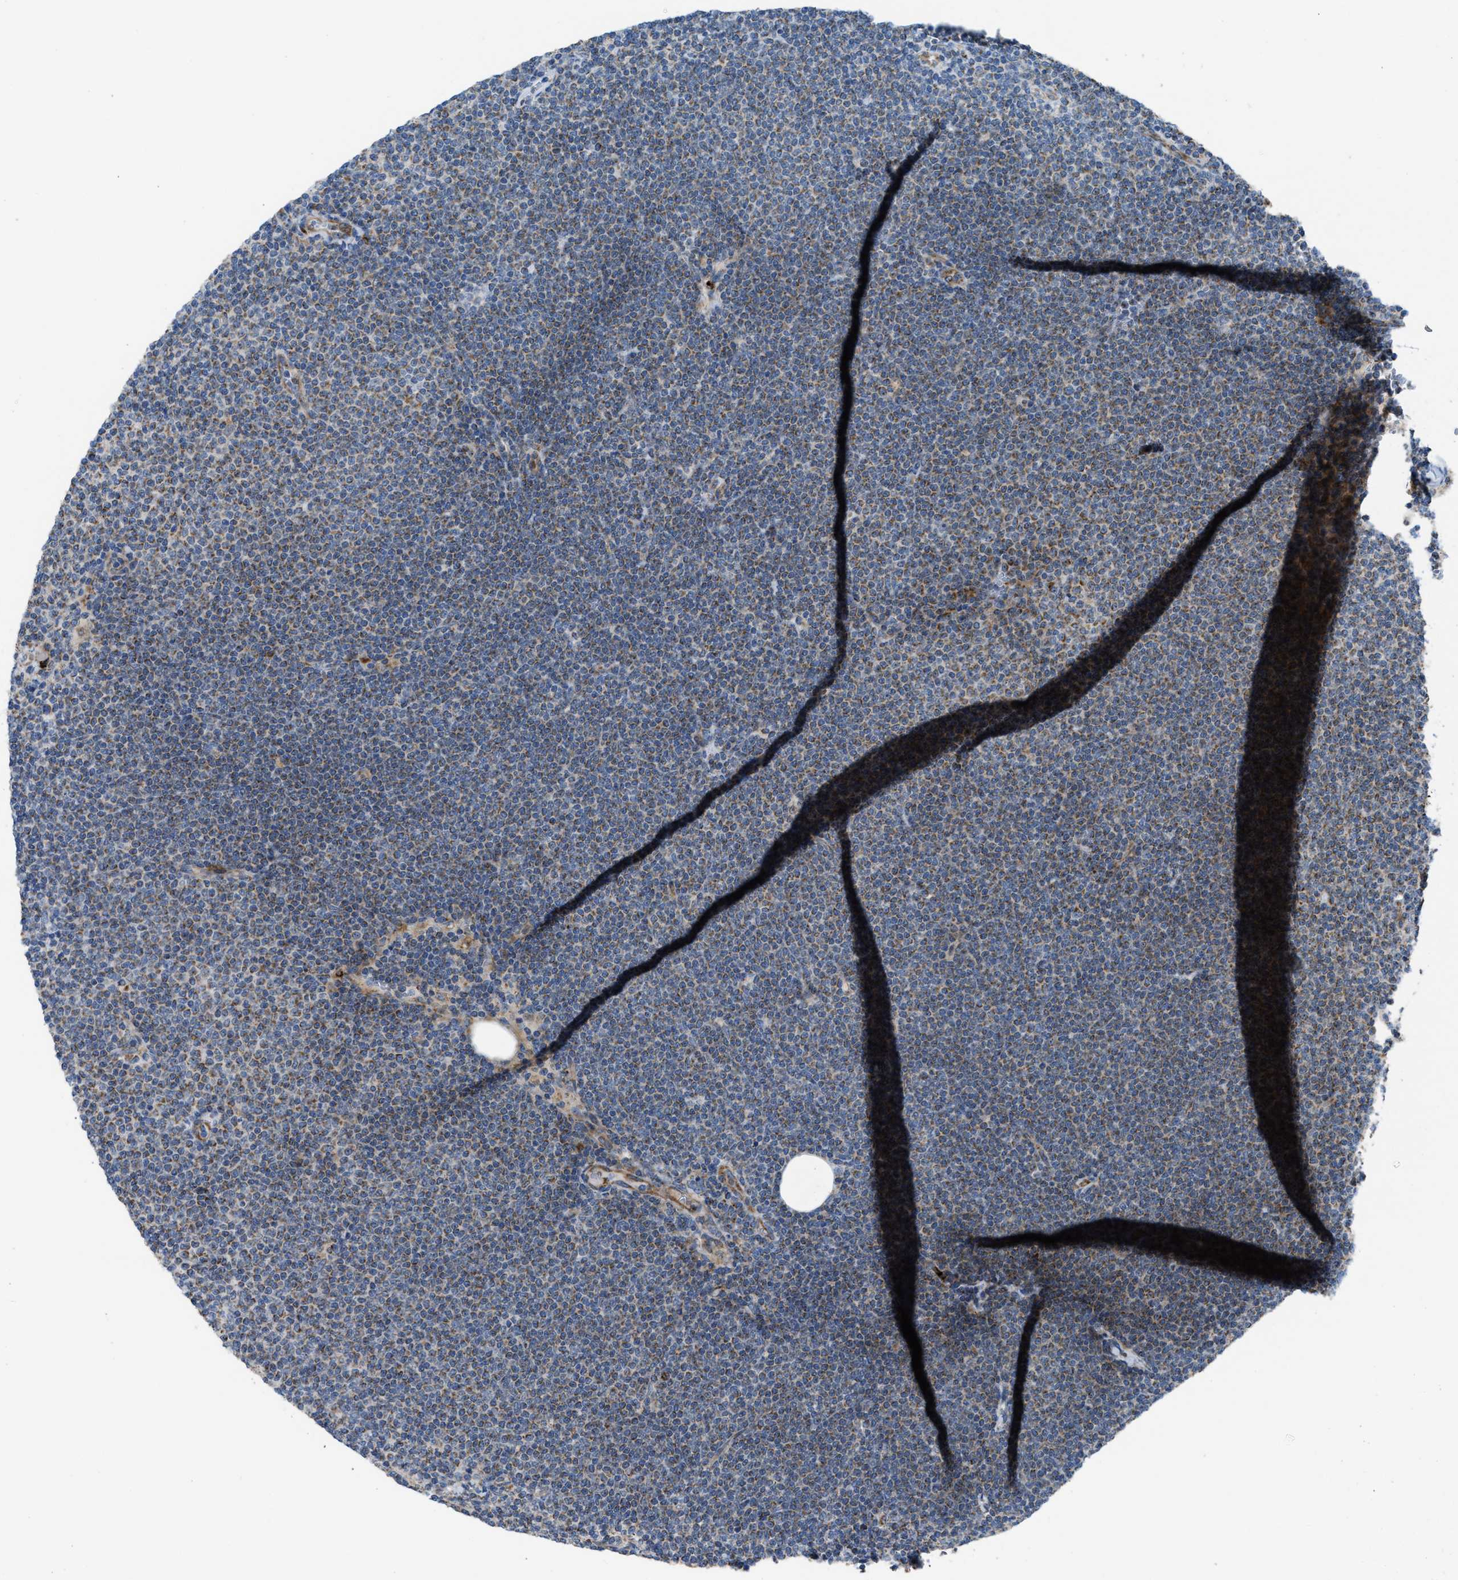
{"staining": {"intensity": "weak", "quantity": ">75%", "location": "cytoplasmic/membranous"}, "tissue": "lymphoma", "cell_type": "Tumor cells", "image_type": "cancer", "snomed": [{"axis": "morphology", "description": "Malignant lymphoma, non-Hodgkin's type, Low grade"}, {"axis": "topography", "description": "Lymph node"}], "caption": "The immunohistochemical stain highlights weak cytoplasmic/membranous positivity in tumor cells of low-grade malignant lymphoma, non-Hodgkin's type tissue.", "gene": "TPH1", "patient": {"sex": "female", "age": 53}}